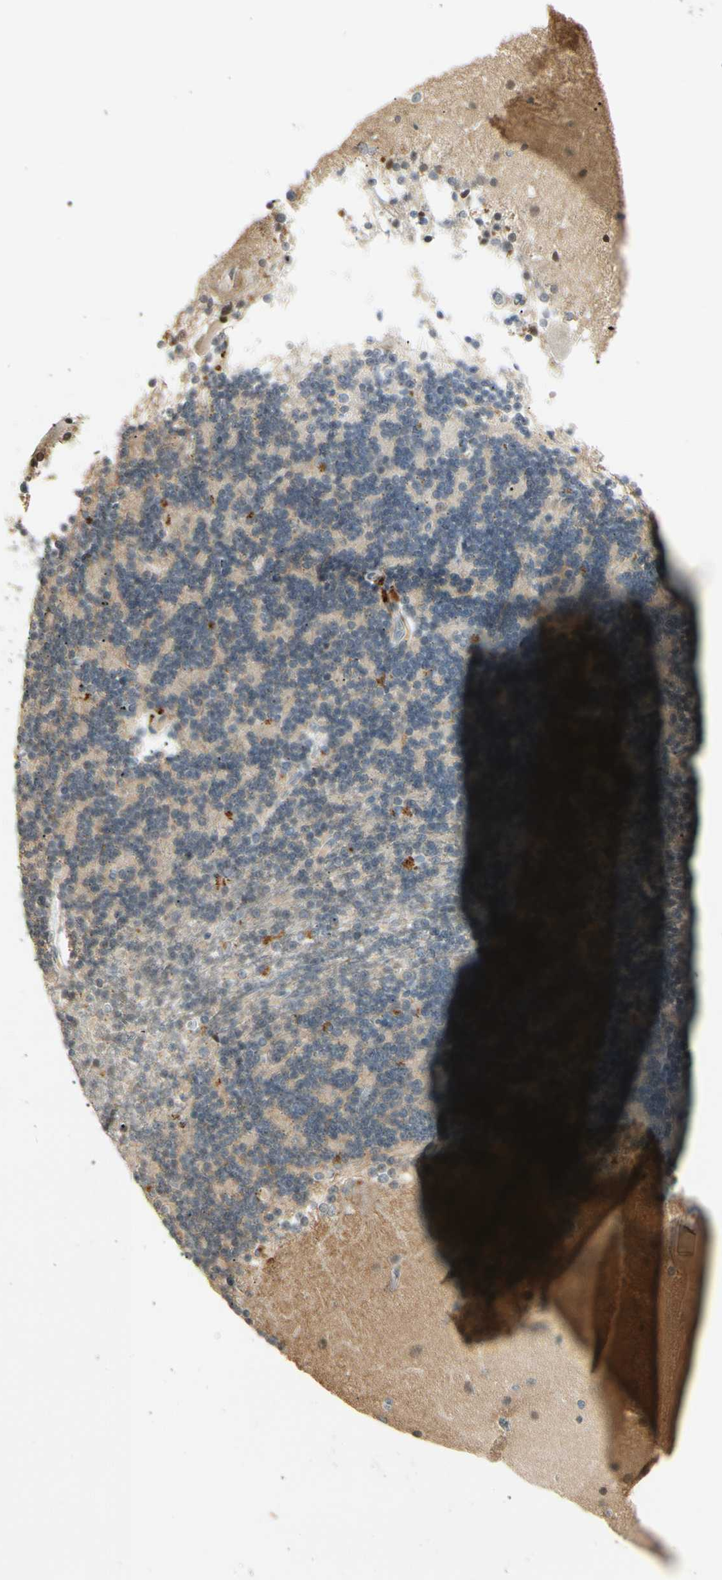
{"staining": {"intensity": "weak", "quantity": "<25%", "location": "nuclear"}, "tissue": "cerebellum", "cell_type": "Cells in granular layer", "image_type": "normal", "snomed": [{"axis": "morphology", "description": "Normal tissue, NOS"}, {"axis": "topography", "description": "Cerebellum"}], "caption": "Human cerebellum stained for a protein using immunohistochemistry demonstrates no staining in cells in granular layer.", "gene": "FNDC3B", "patient": {"sex": "female", "age": 54}}